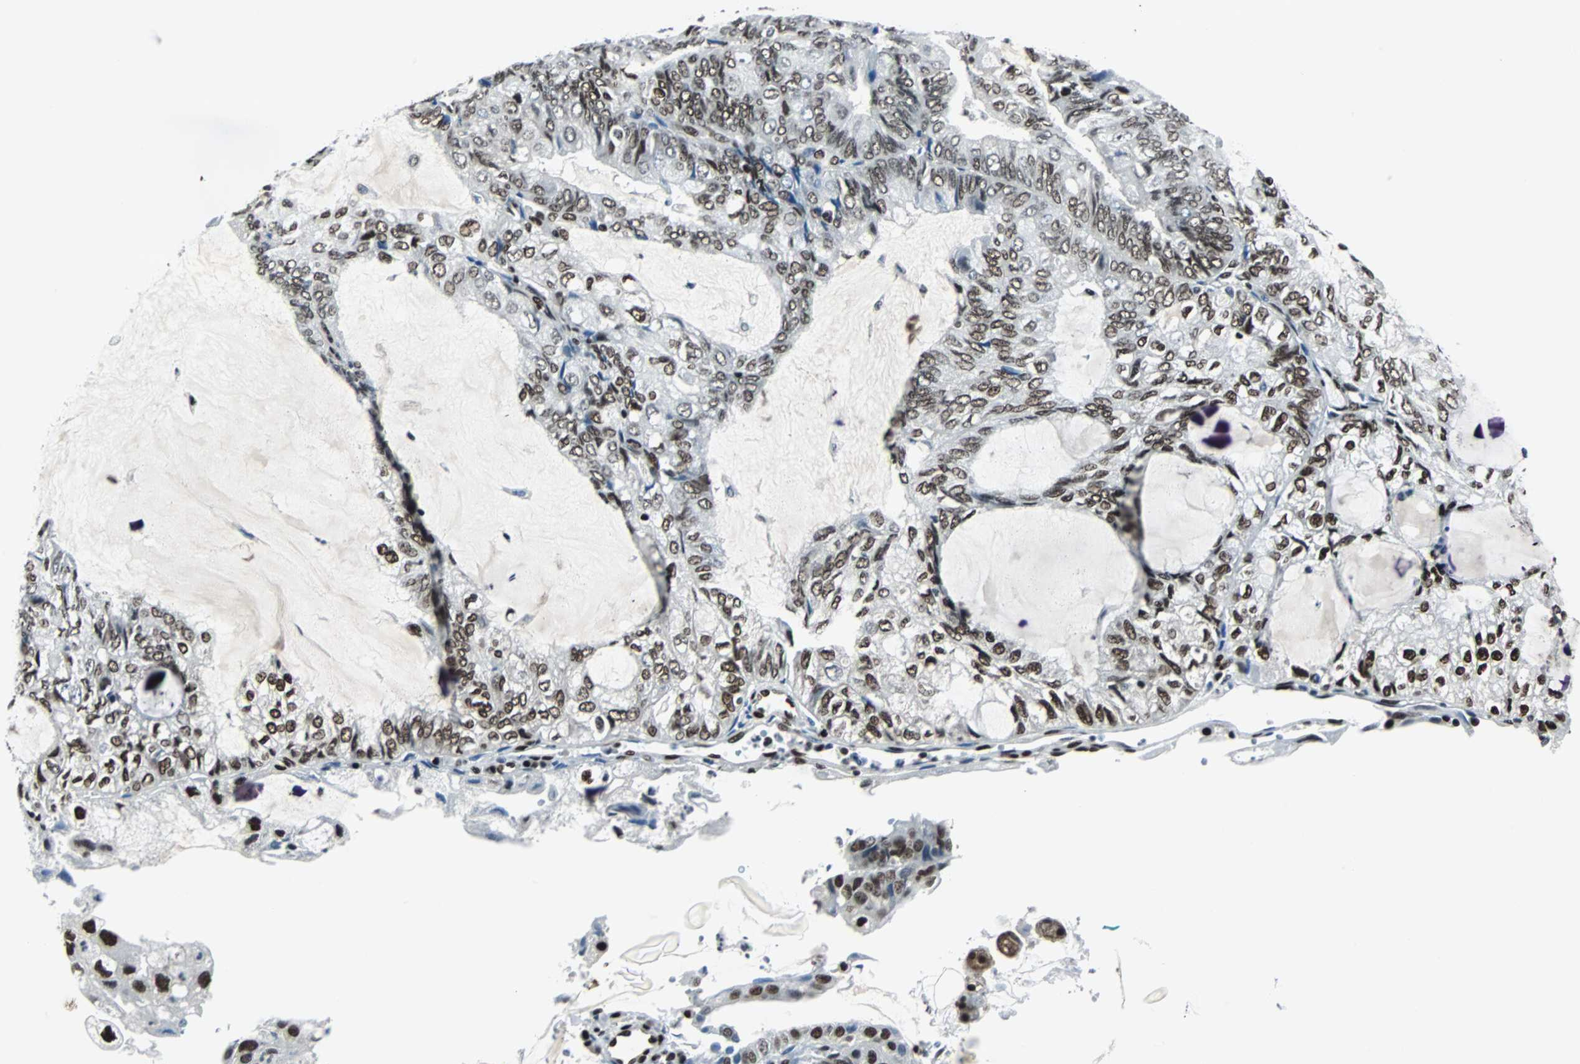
{"staining": {"intensity": "strong", "quantity": ">75%", "location": "nuclear"}, "tissue": "endometrial cancer", "cell_type": "Tumor cells", "image_type": "cancer", "snomed": [{"axis": "morphology", "description": "Adenocarcinoma, NOS"}, {"axis": "topography", "description": "Endometrium"}], "caption": "A histopathology image of endometrial cancer stained for a protein displays strong nuclear brown staining in tumor cells.", "gene": "MEF2D", "patient": {"sex": "female", "age": 81}}